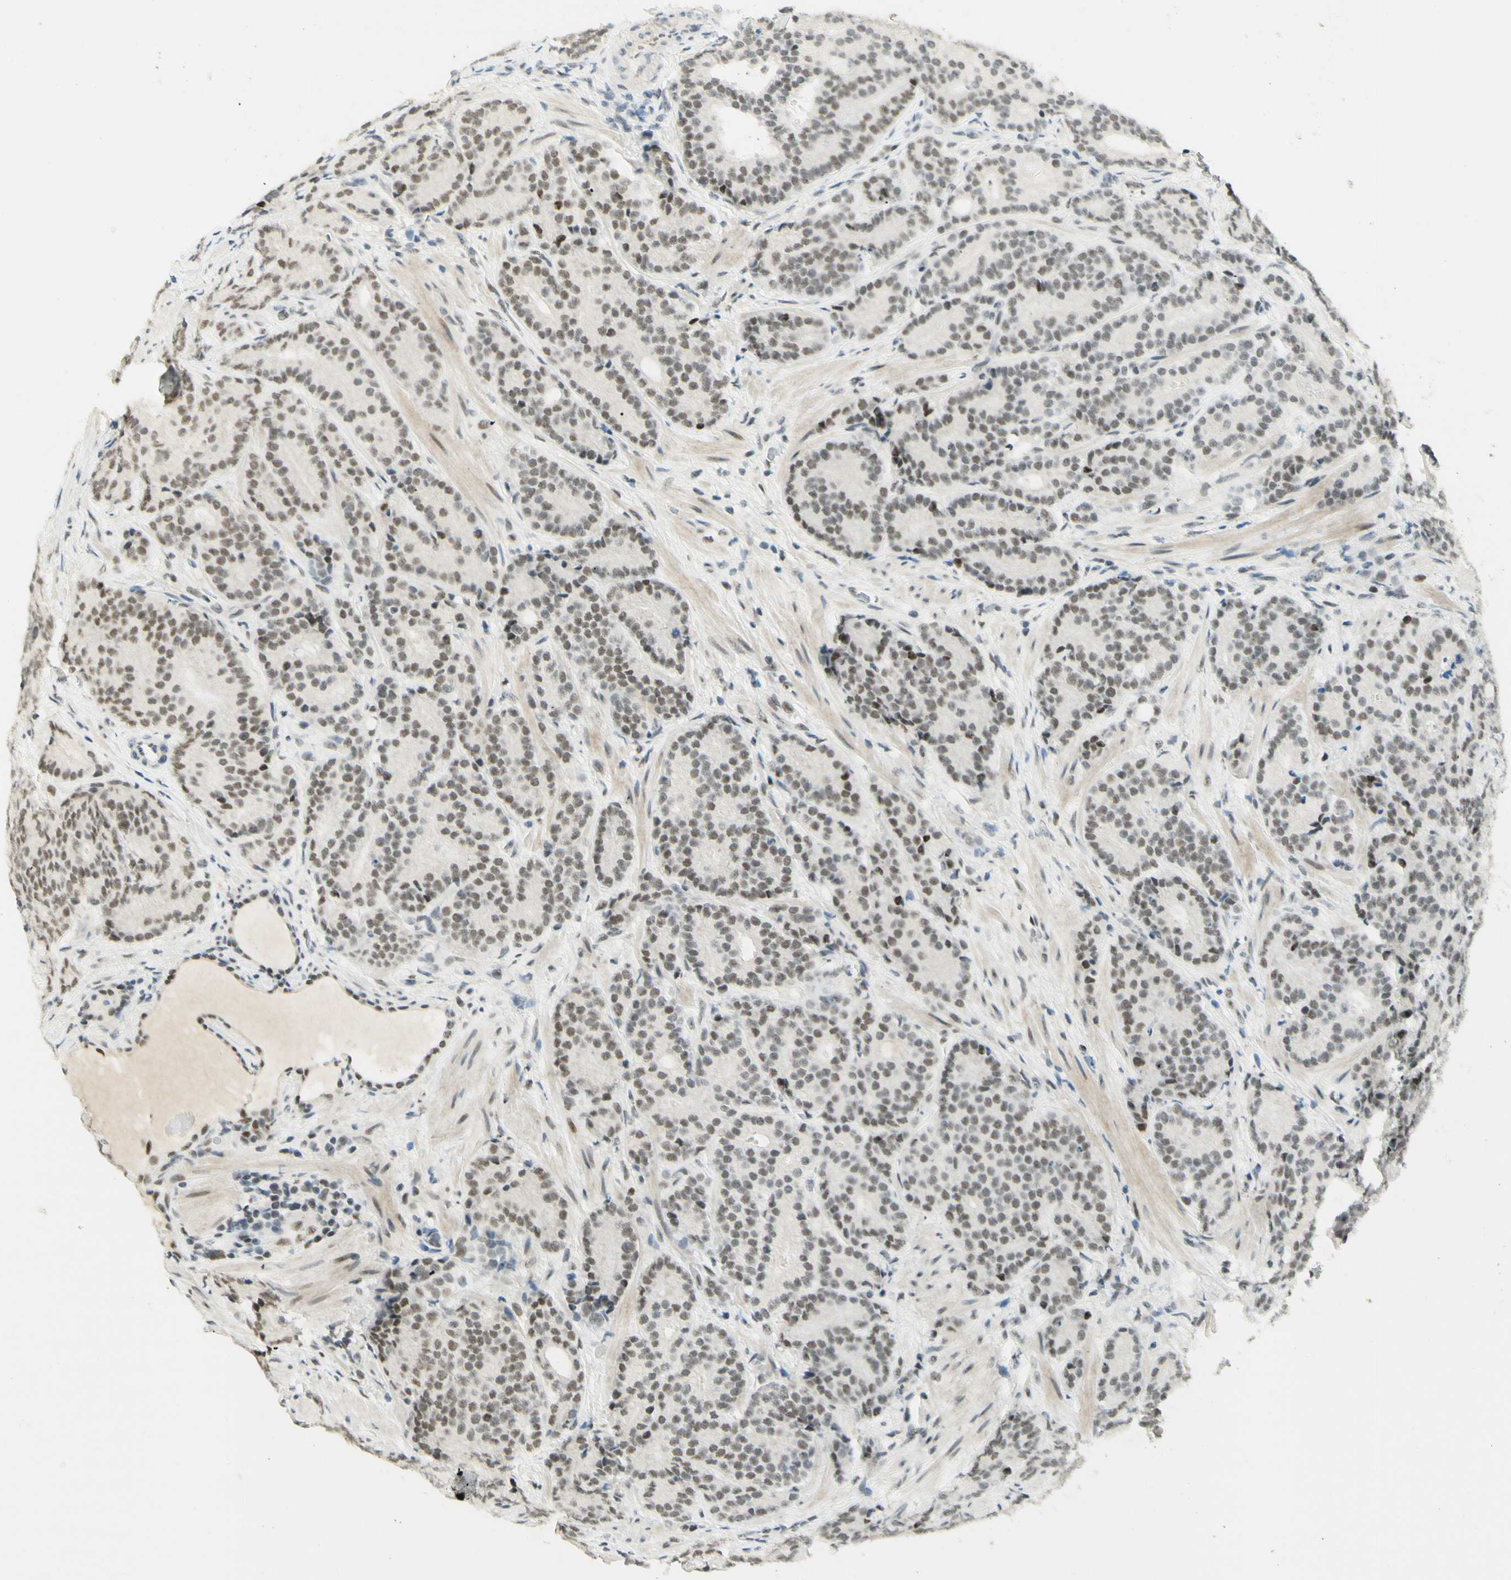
{"staining": {"intensity": "weak", "quantity": "25%-75%", "location": "nuclear"}, "tissue": "prostate cancer", "cell_type": "Tumor cells", "image_type": "cancer", "snomed": [{"axis": "morphology", "description": "Adenocarcinoma, High grade"}, {"axis": "topography", "description": "Prostate"}], "caption": "Brown immunohistochemical staining in prostate cancer demonstrates weak nuclear positivity in about 25%-75% of tumor cells.", "gene": "PMS2", "patient": {"sex": "male", "age": 61}}